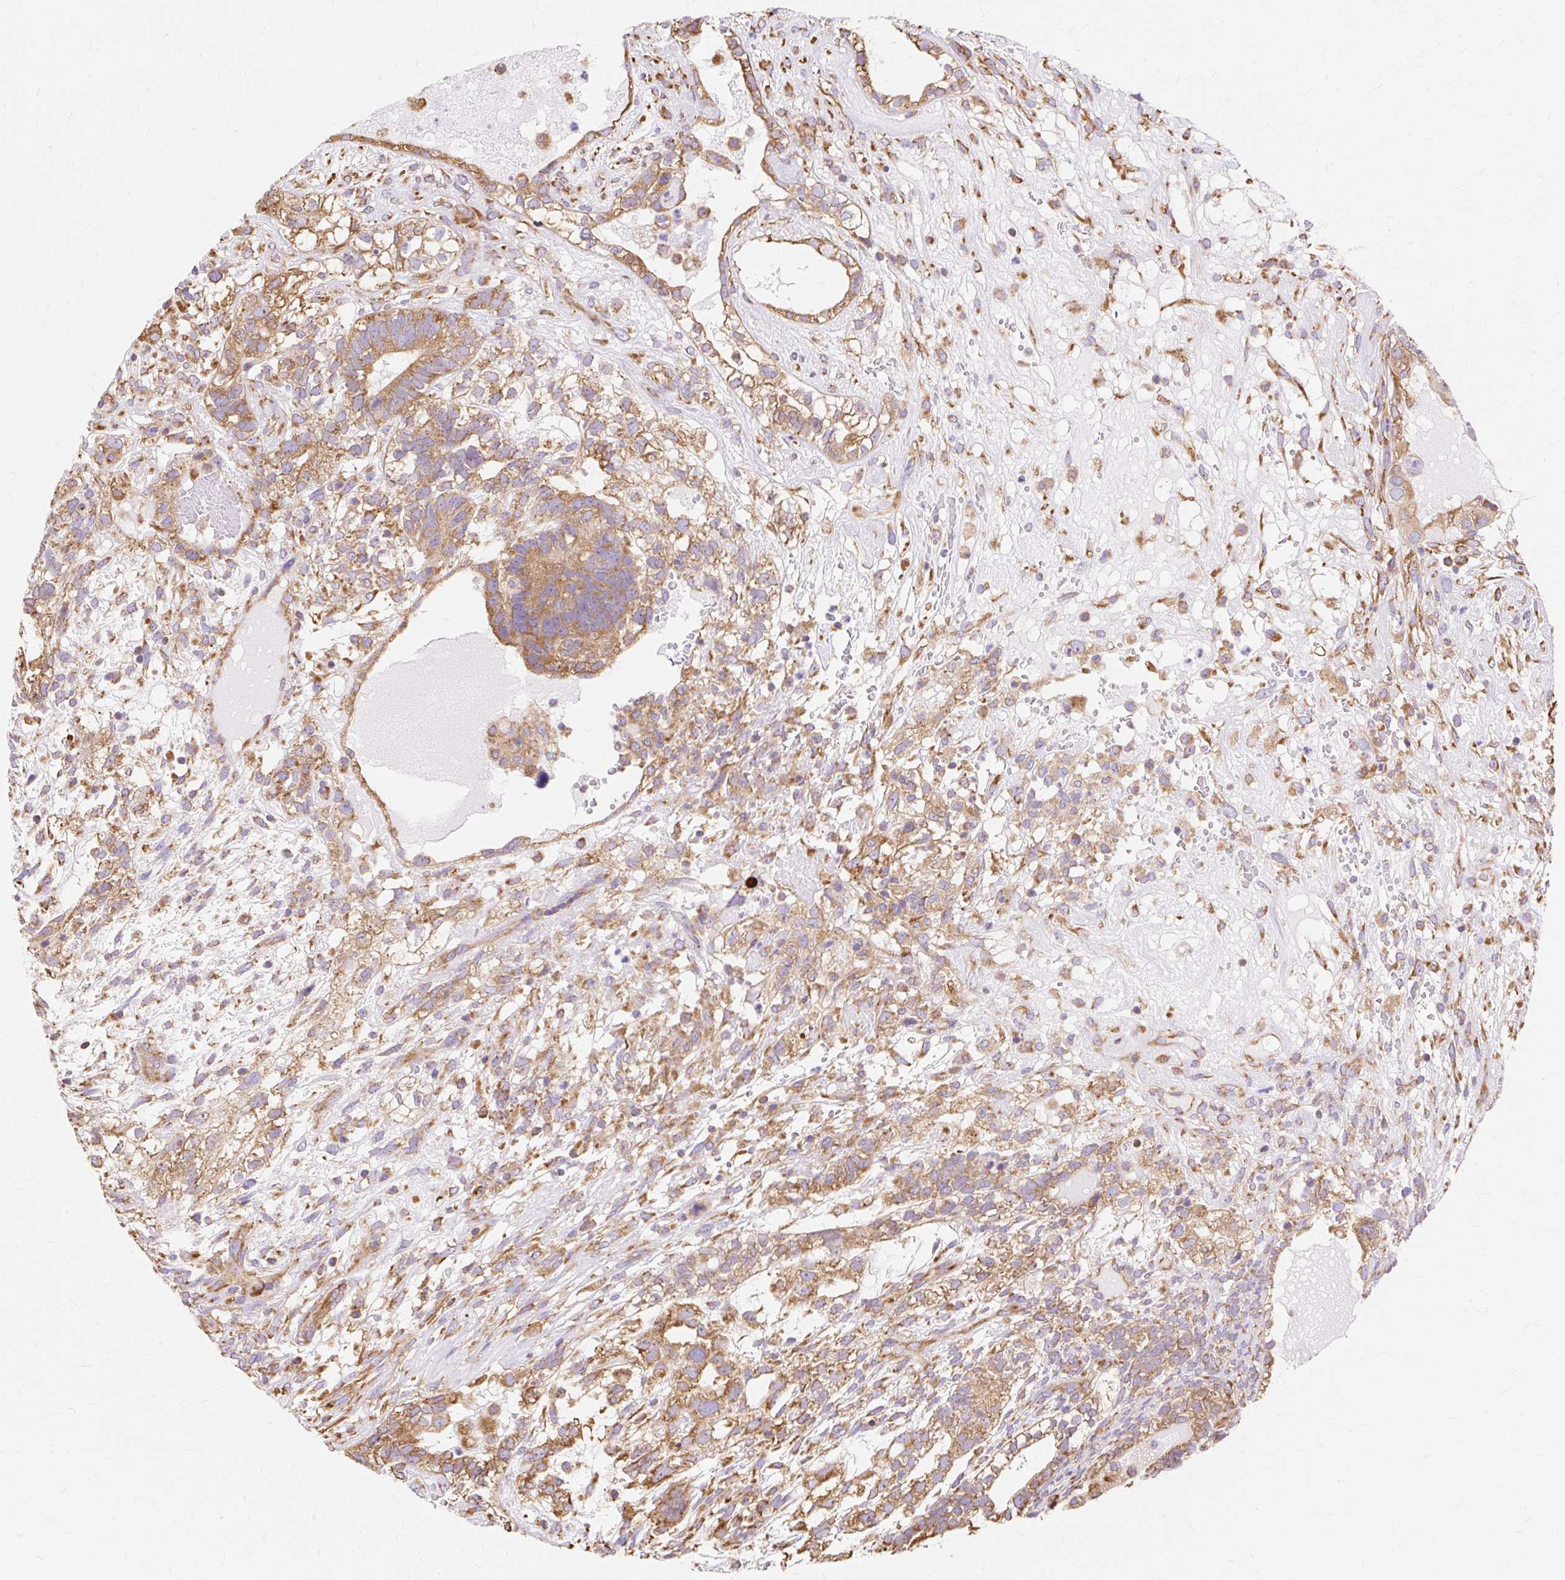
{"staining": {"intensity": "moderate", "quantity": ">75%", "location": "cytoplasmic/membranous"}, "tissue": "testis cancer", "cell_type": "Tumor cells", "image_type": "cancer", "snomed": [{"axis": "morphology", "description": "Seminoma, NOS"}, {"axis": "morphology", "description": "Carcinoma, Embryonal, NOS"}, {"axis": "topography", "description": "Testis"}], "caption": "Tumor cells demonstrate moderate cytoplasmic/membranous positivity in approximately >75% of cells in testis cancer.", "gene": "RPS17", "patient": {"sex": "male", "age": 41}}